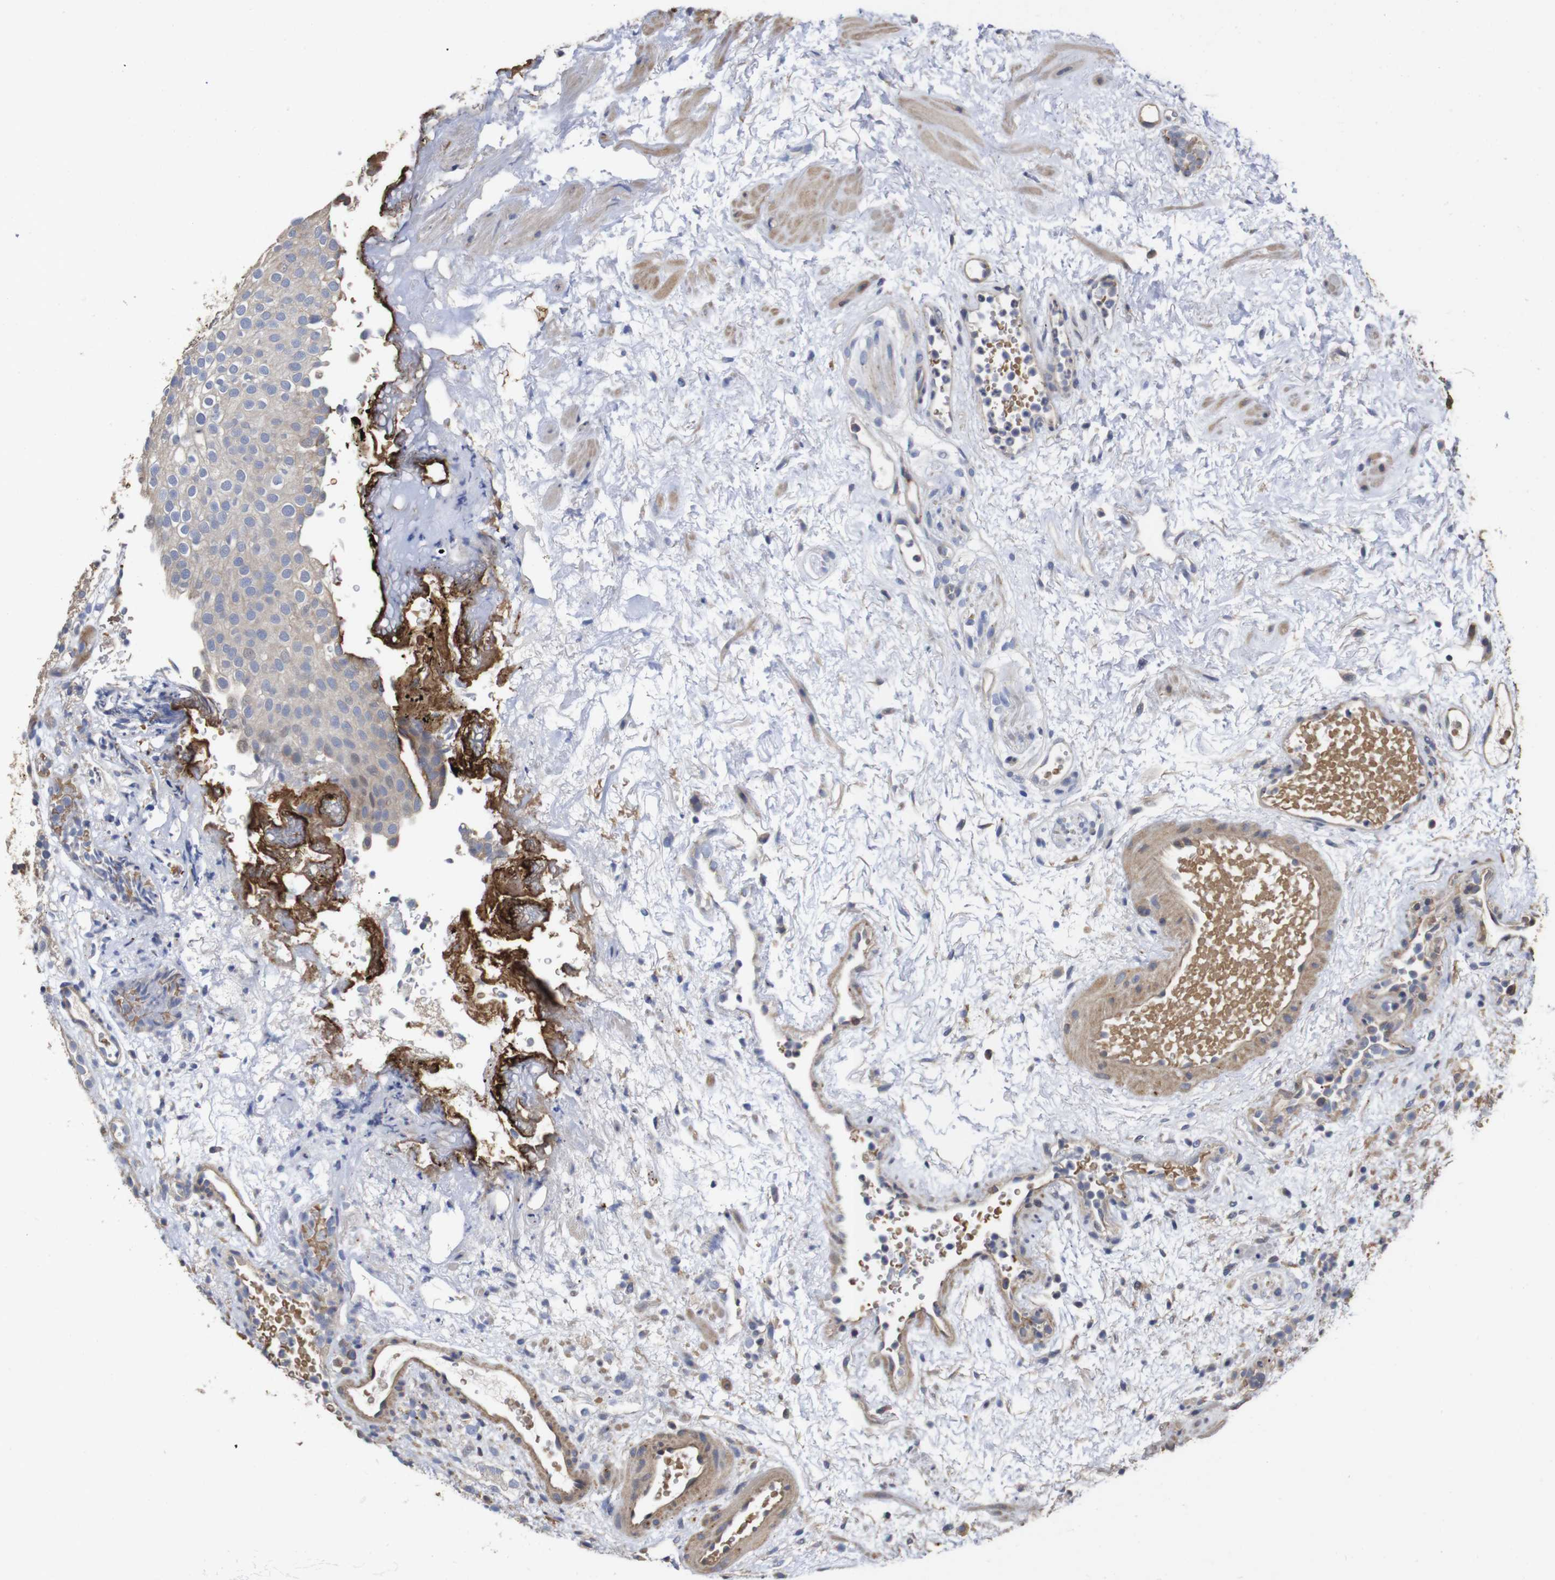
{"staining": {"intensity": "weak", "quantity": "<25%", "location": "cytoplasmic/membranous"}, "tissue": "urothelial cancer", "cell_type": "Tumor cells", "image_type": "cancer", "snomed": [{"axis": "morphology", "description": "Urothelial carcinoma, Low grade"}, {"axis": "topography", "description": "Urinary bladder"}], "caption": "High magnification brightfield microscopy of urothelial cancer stained with DAB (brown) and counterstained with hematoxylin (blue): tumor cells show no significant expression.", "gene": "PTPN14", "patient": {"sex": "male", "age": 78}}